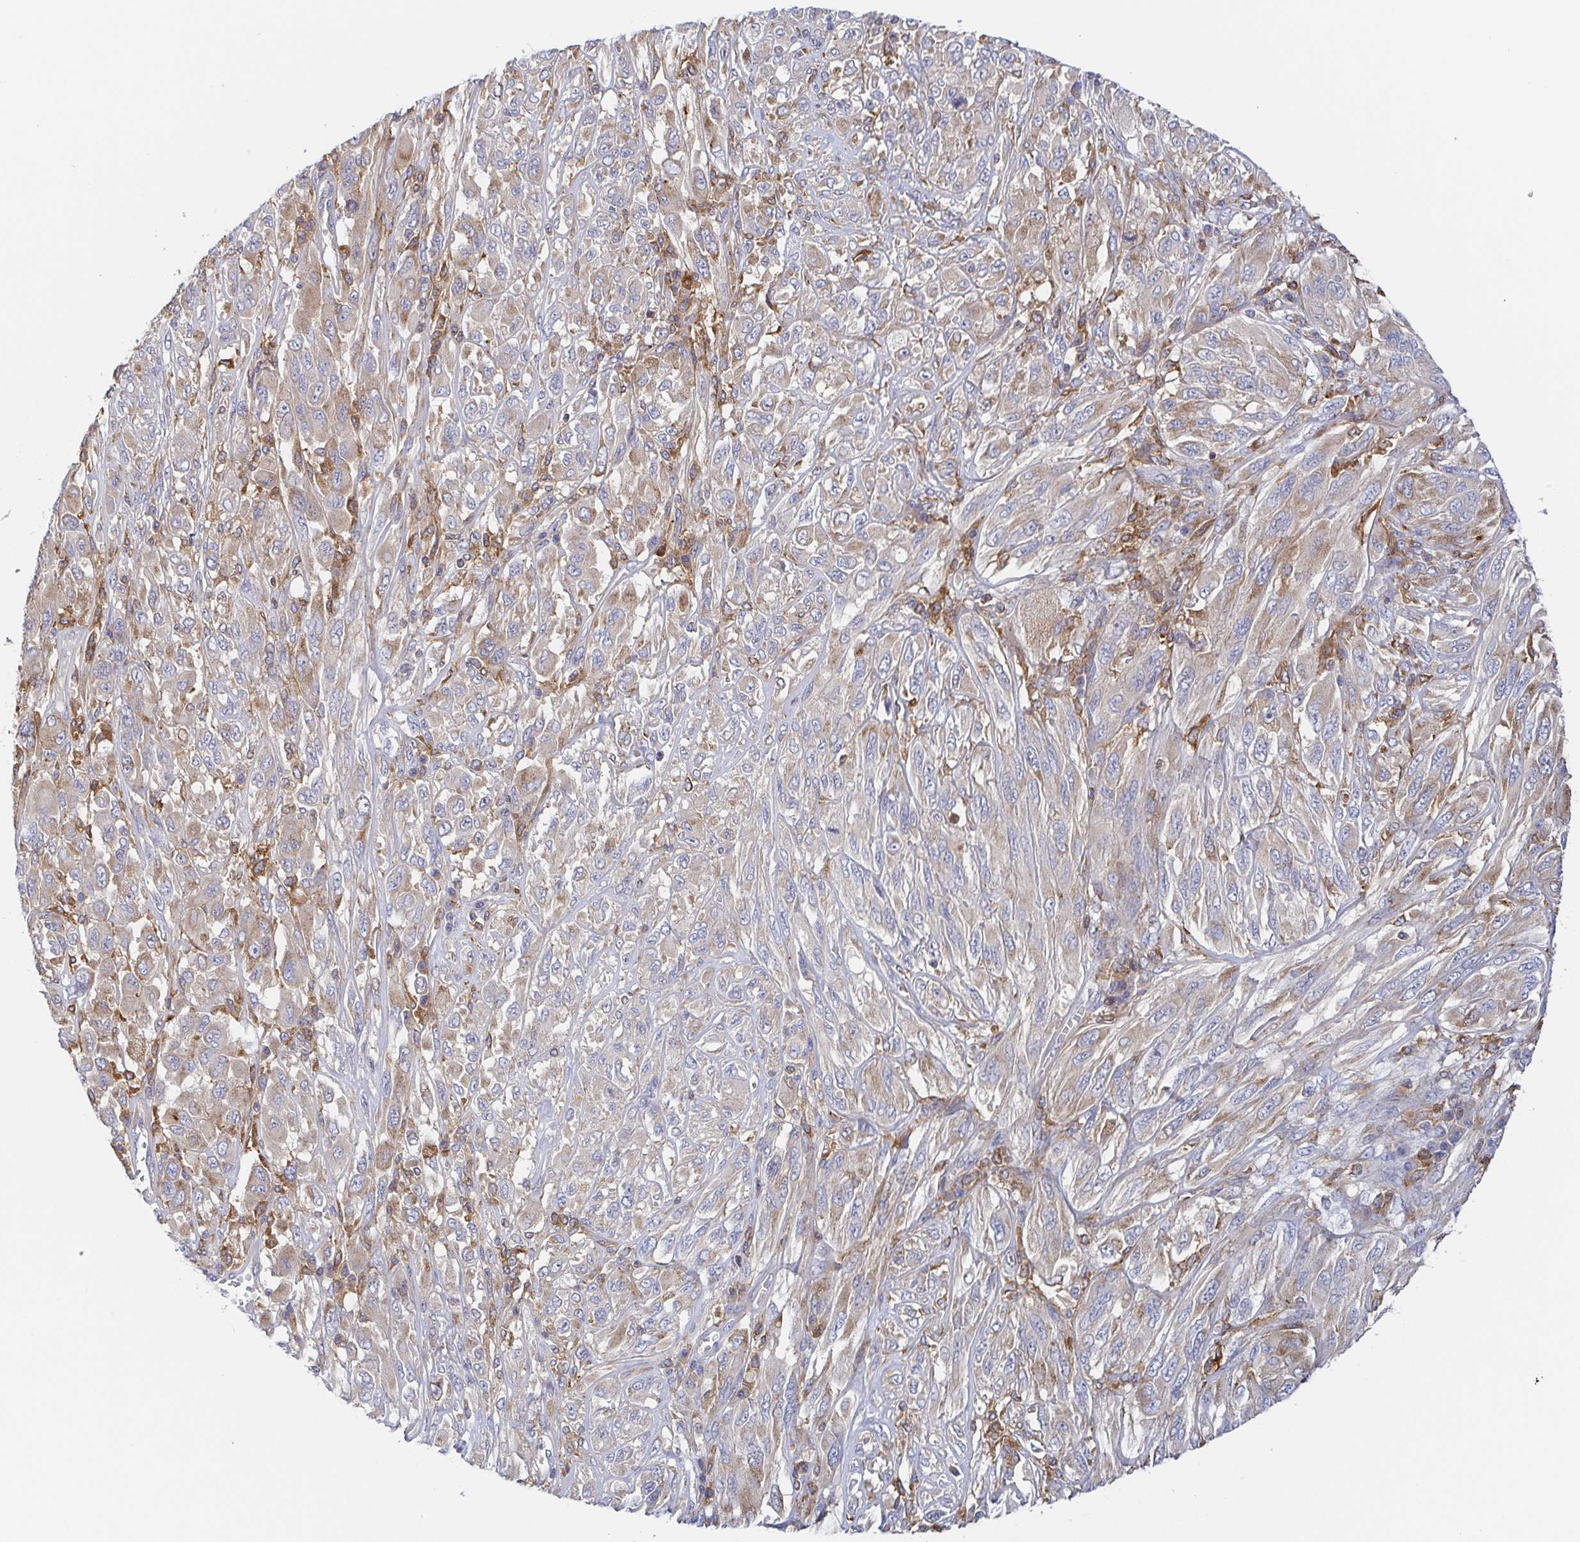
{"staining": {"intensity": "weak", "quantity": "25%-75%", "location": "cytoplasmic/membranous"}, "tissue": "melanoma", "cell_type": "Tumor cells", "image_type": "cancer", "snomed": [{"axis": "morphology", "description": "Malignant melanoma, NOS"}, {"axis": "topography", "description": "Skin"}], "caption": "Human melanoma stained with a brown dye reveals weak cytoplasmic/membranous positive positivity in about 25%-75% of tumor cells.", "gene": "TUFT1", "patient": {"sex": "female", "age": 91}}